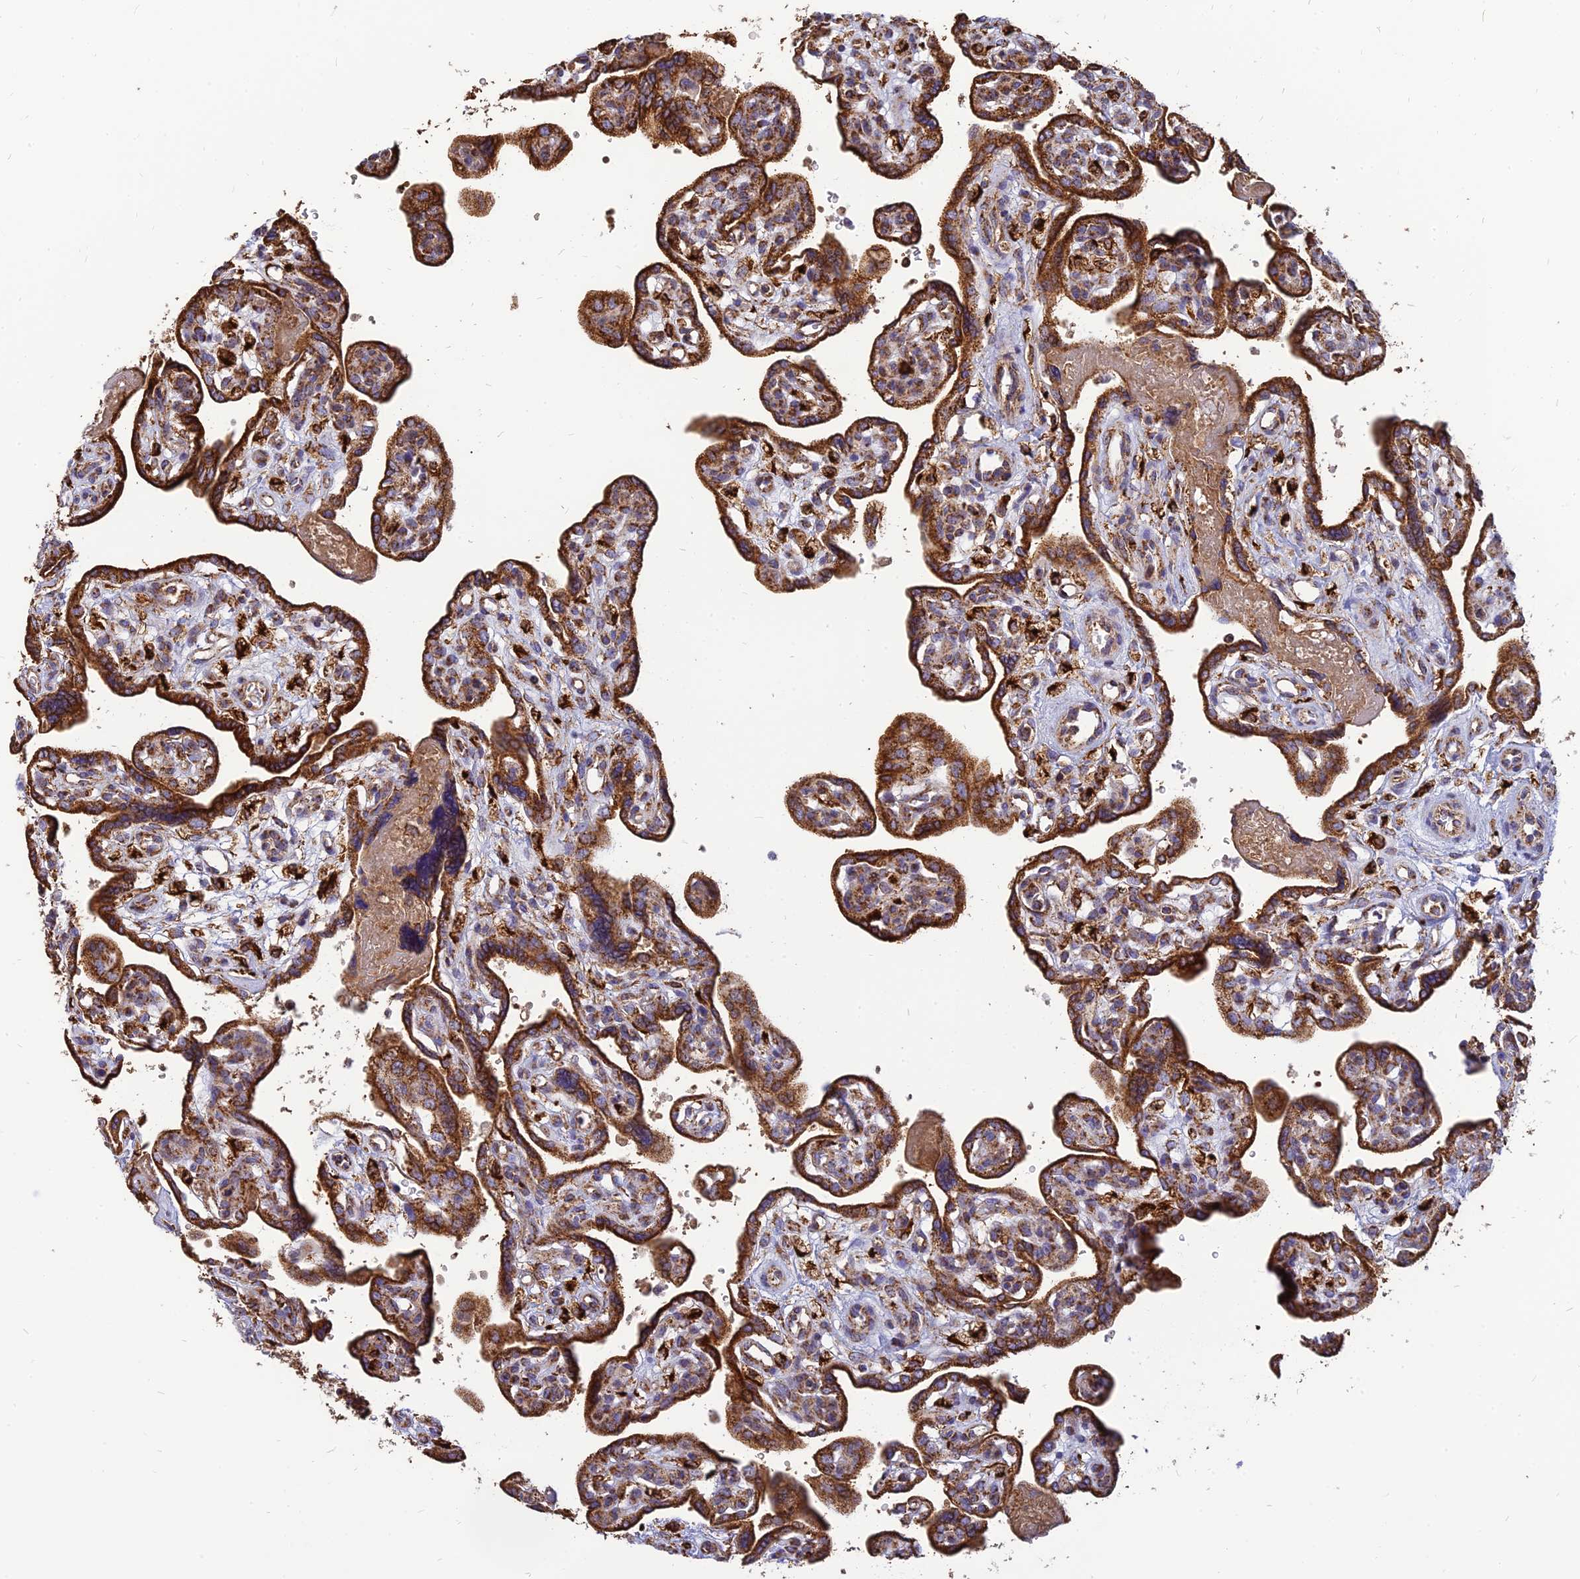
{"staining": {"intensity": "strong", "quantity": ">75%", "location": "cytoplasmic/membranous"}, "tissue": "placenta", "cell_type": "Trophoblastic cells", "image_type": "normal", "snomed": [{"axis": "morphology", "description": "Normal tissue, NOS"}, {"axis": "topography", "description": "Placenta"}], "caption": "Immunohistochemistry (DAB) staining of benign human placenta displays strong cytoplasmic/membranous protein expression in about >75% of trophoblastic cells. Nuclei are stained in blue.", "gene": "THUMPD2", "patient": {"sex": "female", "age": 39}}